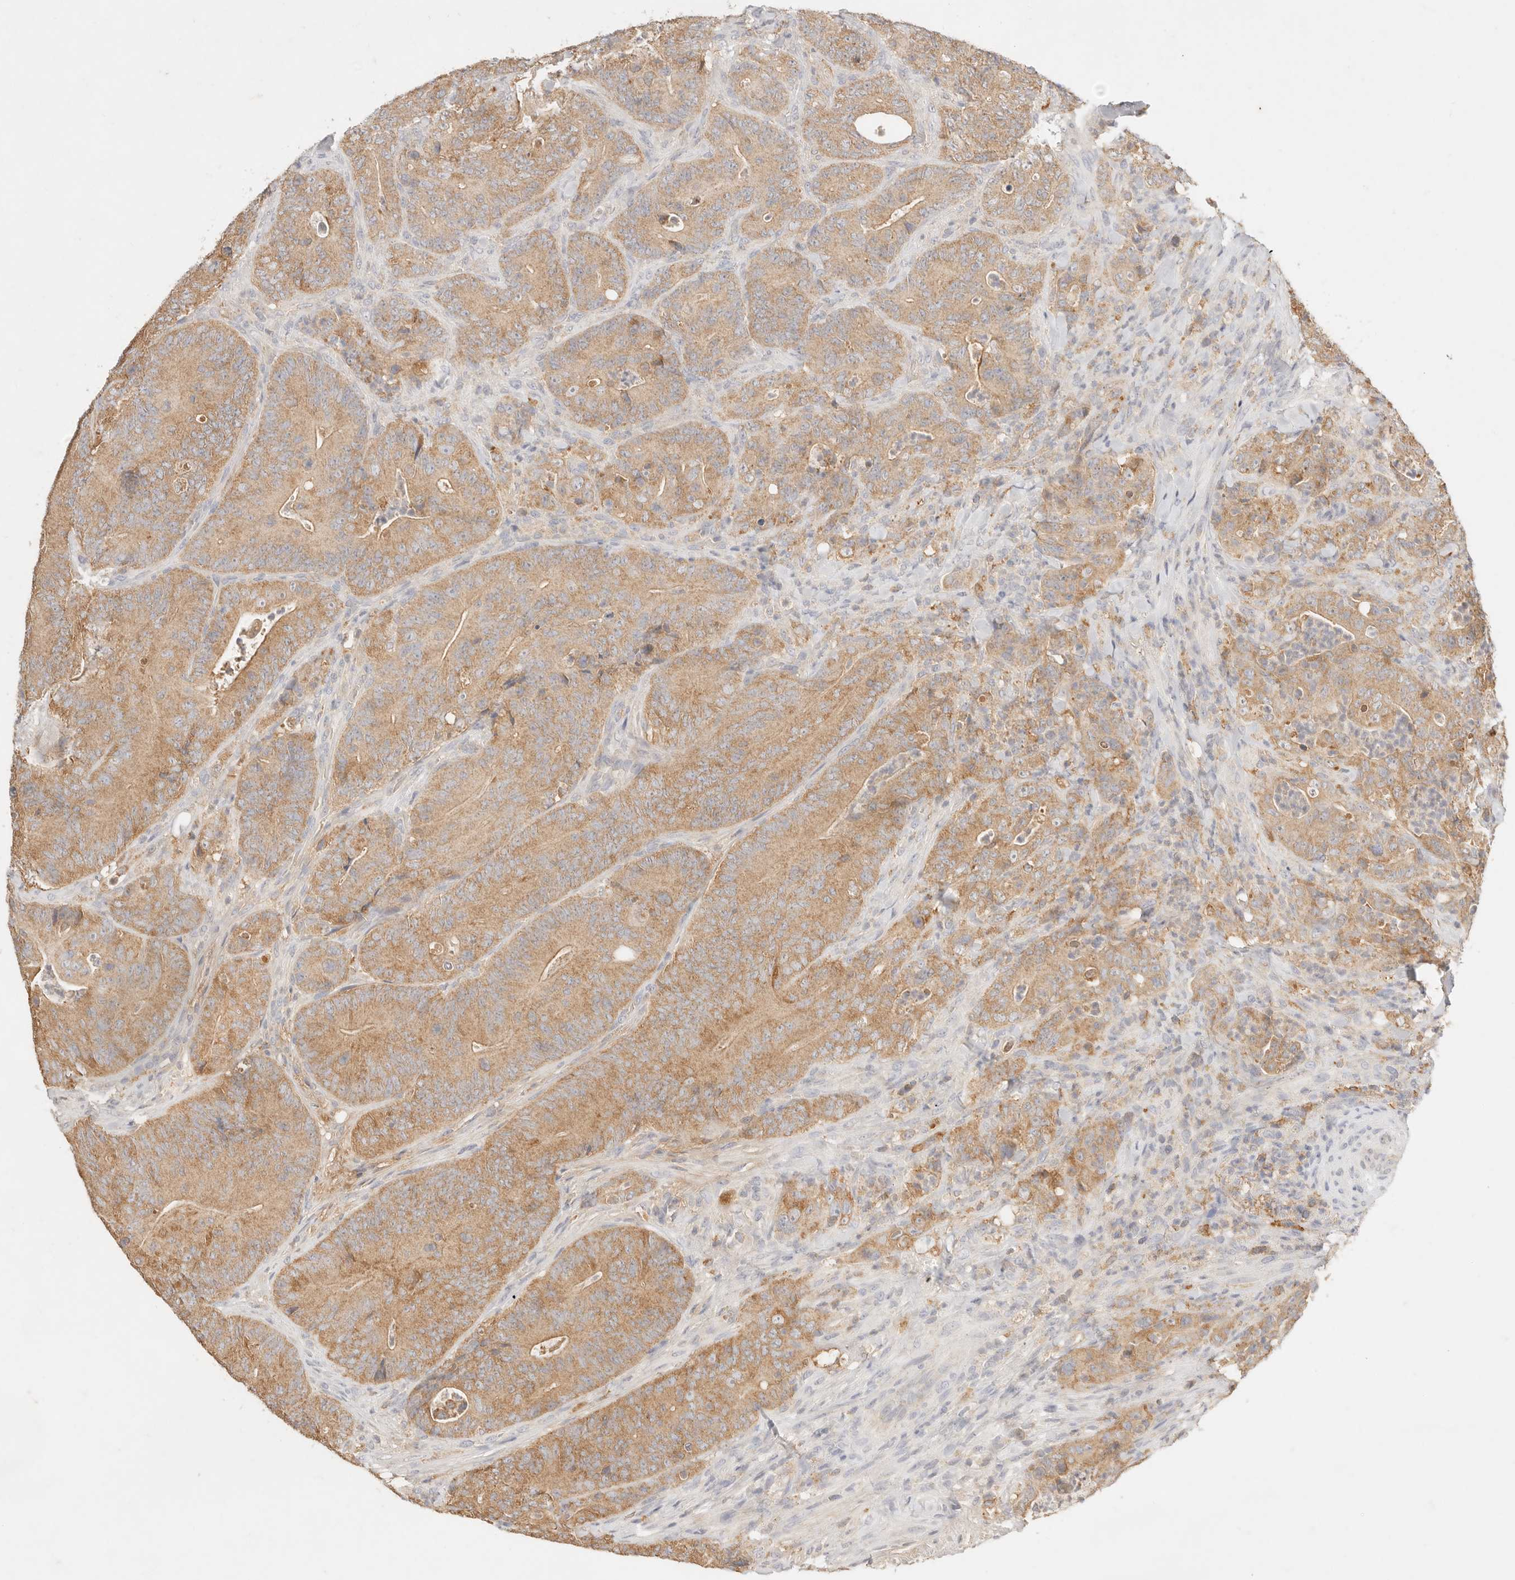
{"staining": {"intensity": "moderate", "quantity": ">75%", "location": "cytoplasmic/membranous"}, "tissue": "colorectal cancer", "cell_type": "Tumor cells", "image_type": "cancer", "snomed": [{"axis": "morphology", "description": "Normal tissue, NOS"}, {"axis": "topography", "description": "Colon"}], "caption": "A histopathology image of human colorectal cancer stained for a protein demonstrates moderate cytoplasmic/membranous brown staining in tumor cells. Nuclei are stained in blue.", "gene": "HK2", "patient": {"sex": "female", "age": 82}}